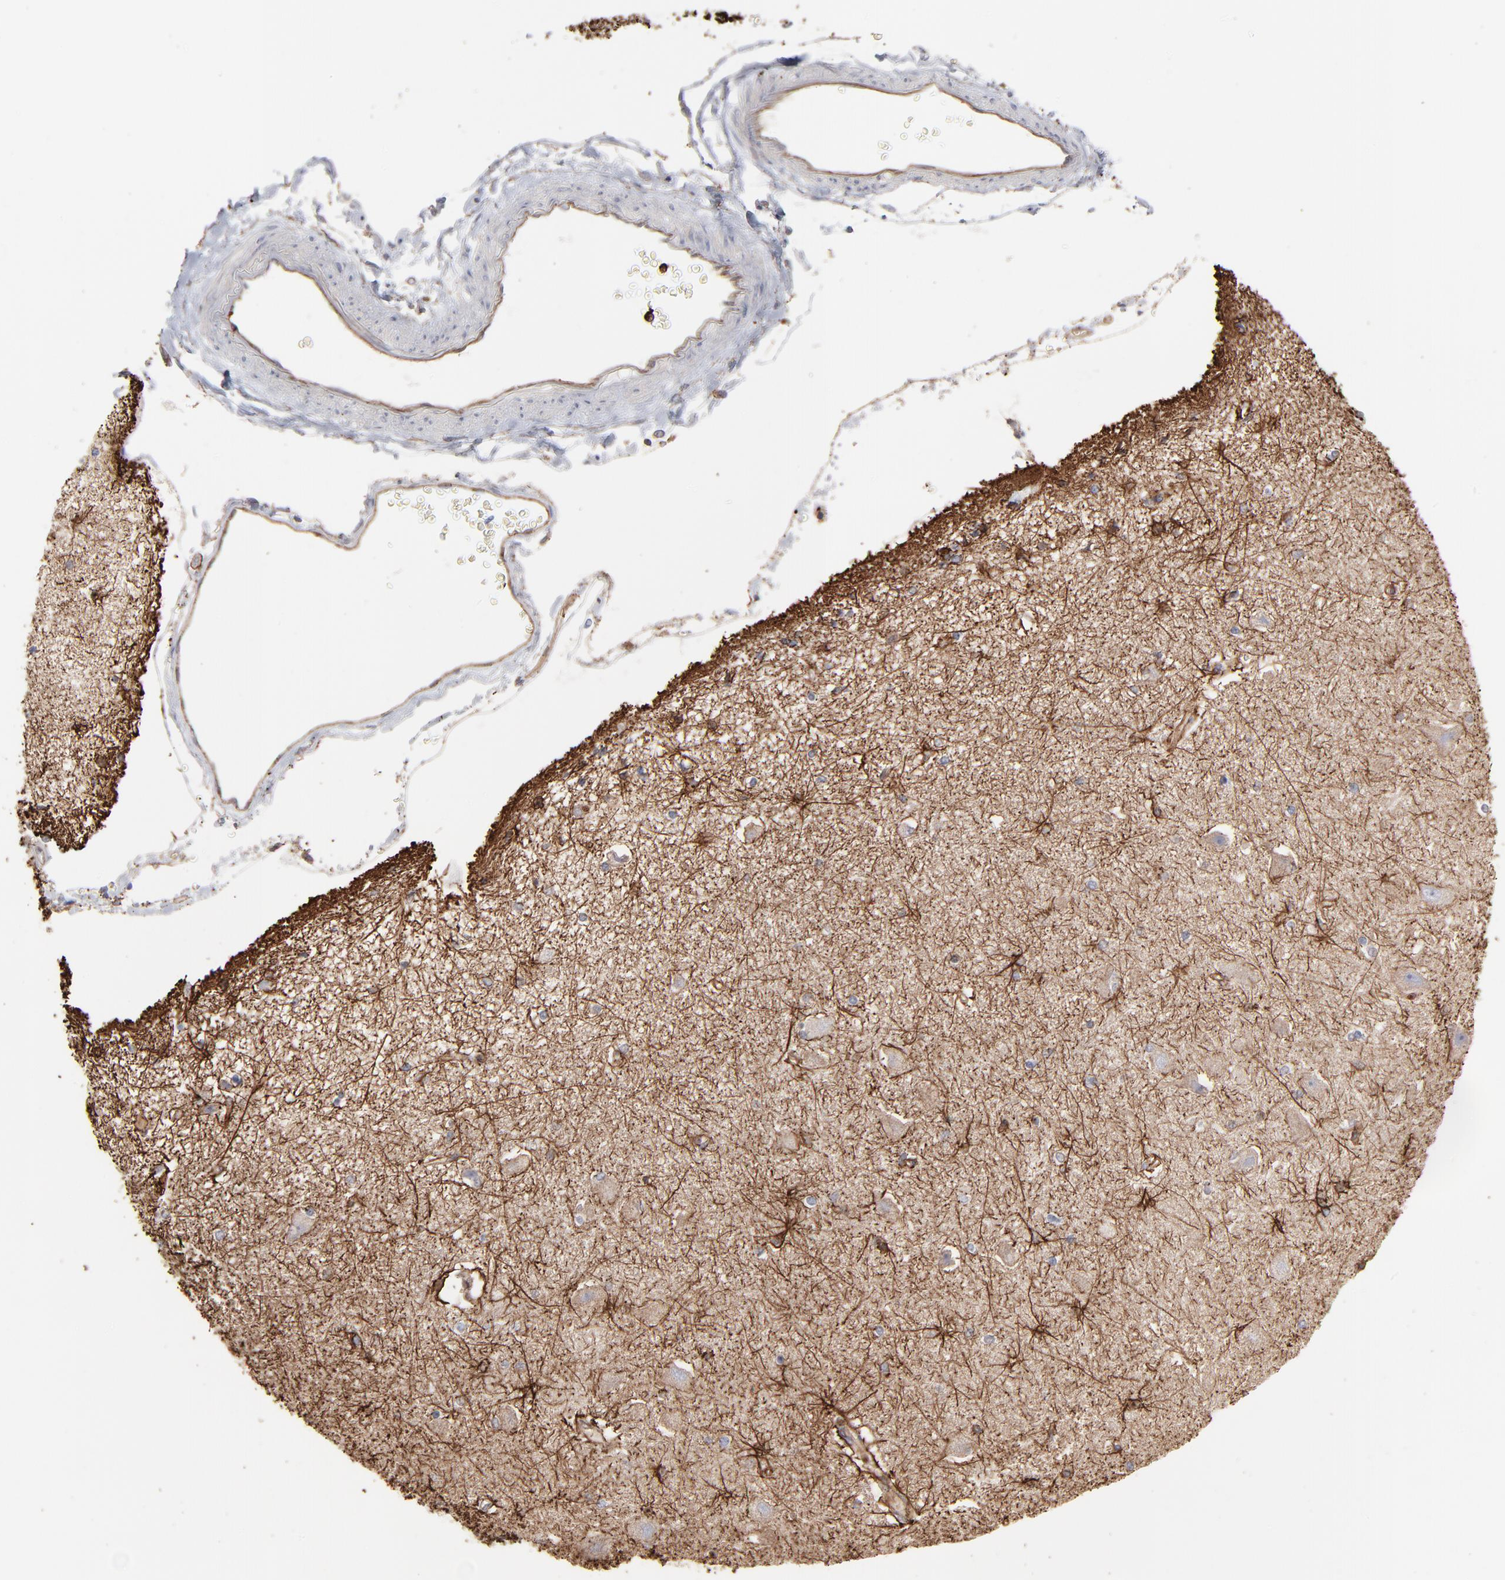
{"staining": {"intensity": "strong", "quantity": "25%-75%", "location": "cytoplasmic/membranous"}, "tissue": "hippocampus", "cell_type": "Glial cells", "image_type": "normal", "snomed": [{"axis": "morphology", "description": "Normal tissue, NOS"}, {"axis": "topography", "description": "Hippocampus"}], "caption": "Immunohistochemical staining of normal human hippocampus displays 25%-75% levels of strong cytoplasmic/membranous protein staining in approximately 25%-75% of glial cells.", "gene": "PXN", "patient": {"sex": "female", "age": 54}}